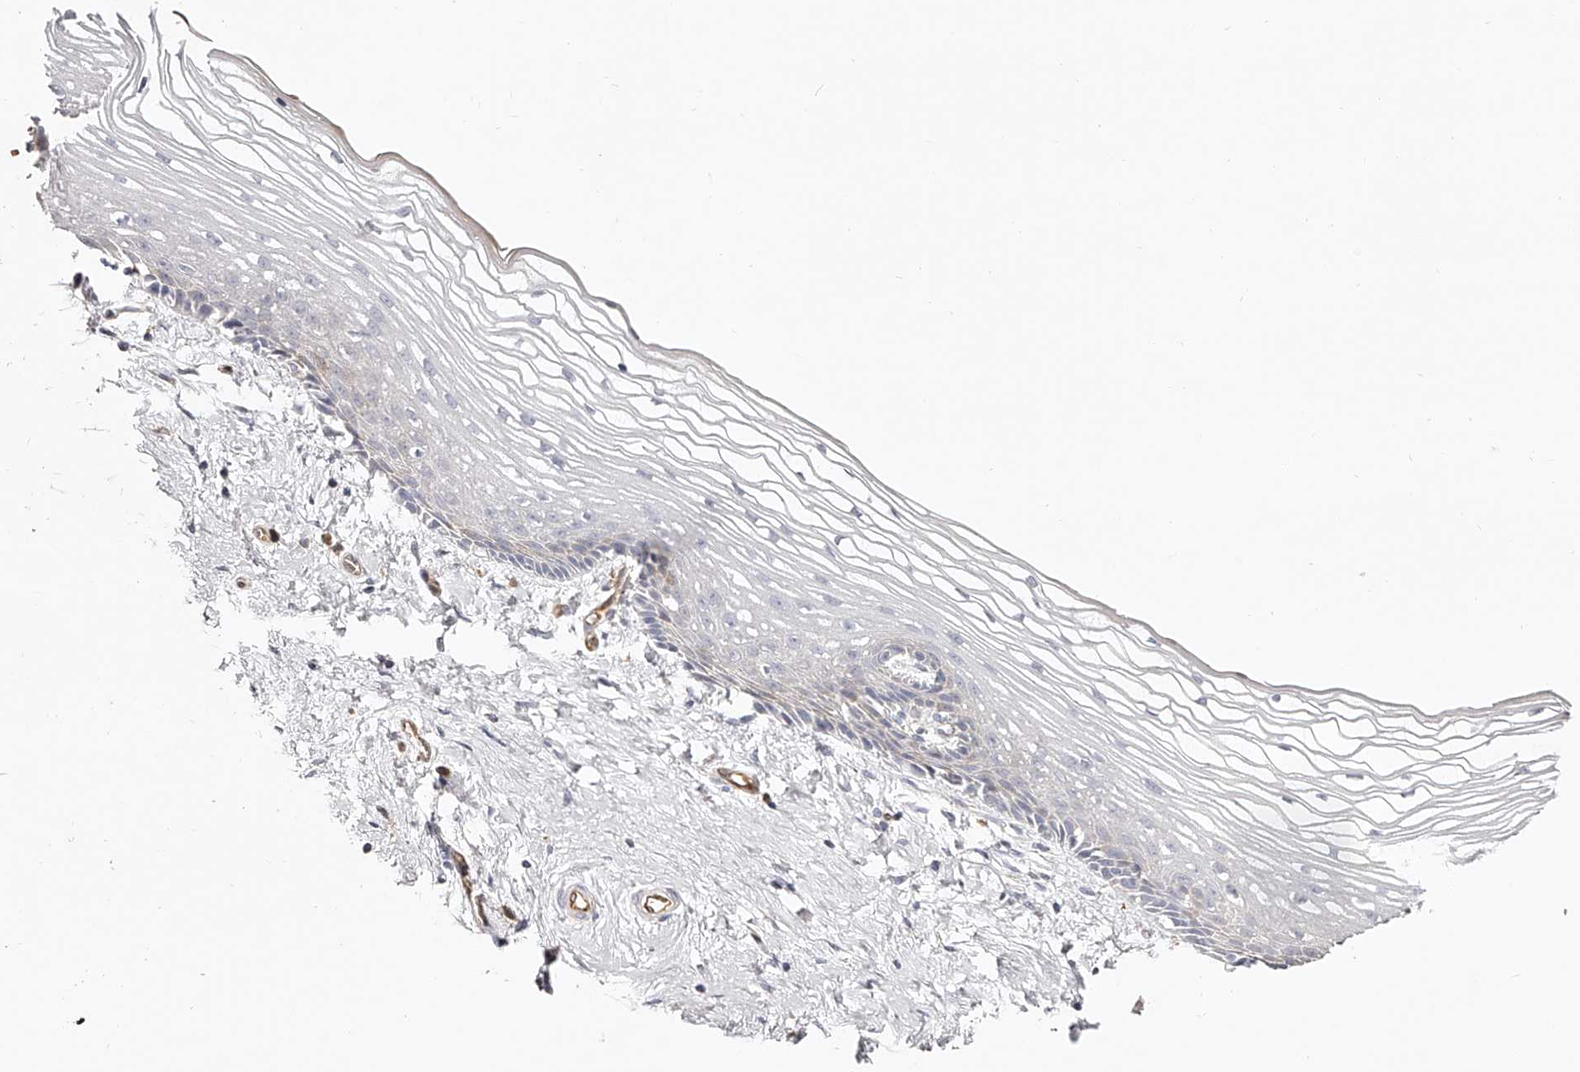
{"staining": {"intensity": "negative", "quantity": "none", "location": "none"}, "tissue": "vagina", "cell_type": "Squamous epithelial cells", "image_type": "normal", "snomed": [{"axis": "morphology", "description": "Normal tissue, NOS"}, {"axis": "topography", "description": "Vagina"}], "caption": "Immunohistochemistry of unremarkable vagina shows no expression in squamous epithelial cells. (DAB (3,3'-diaminobenzidine) immunohistochemistry with hematoxylin counter stain).", "gene": "LAP3", "patient": {"sex": "female", "age": 46}}